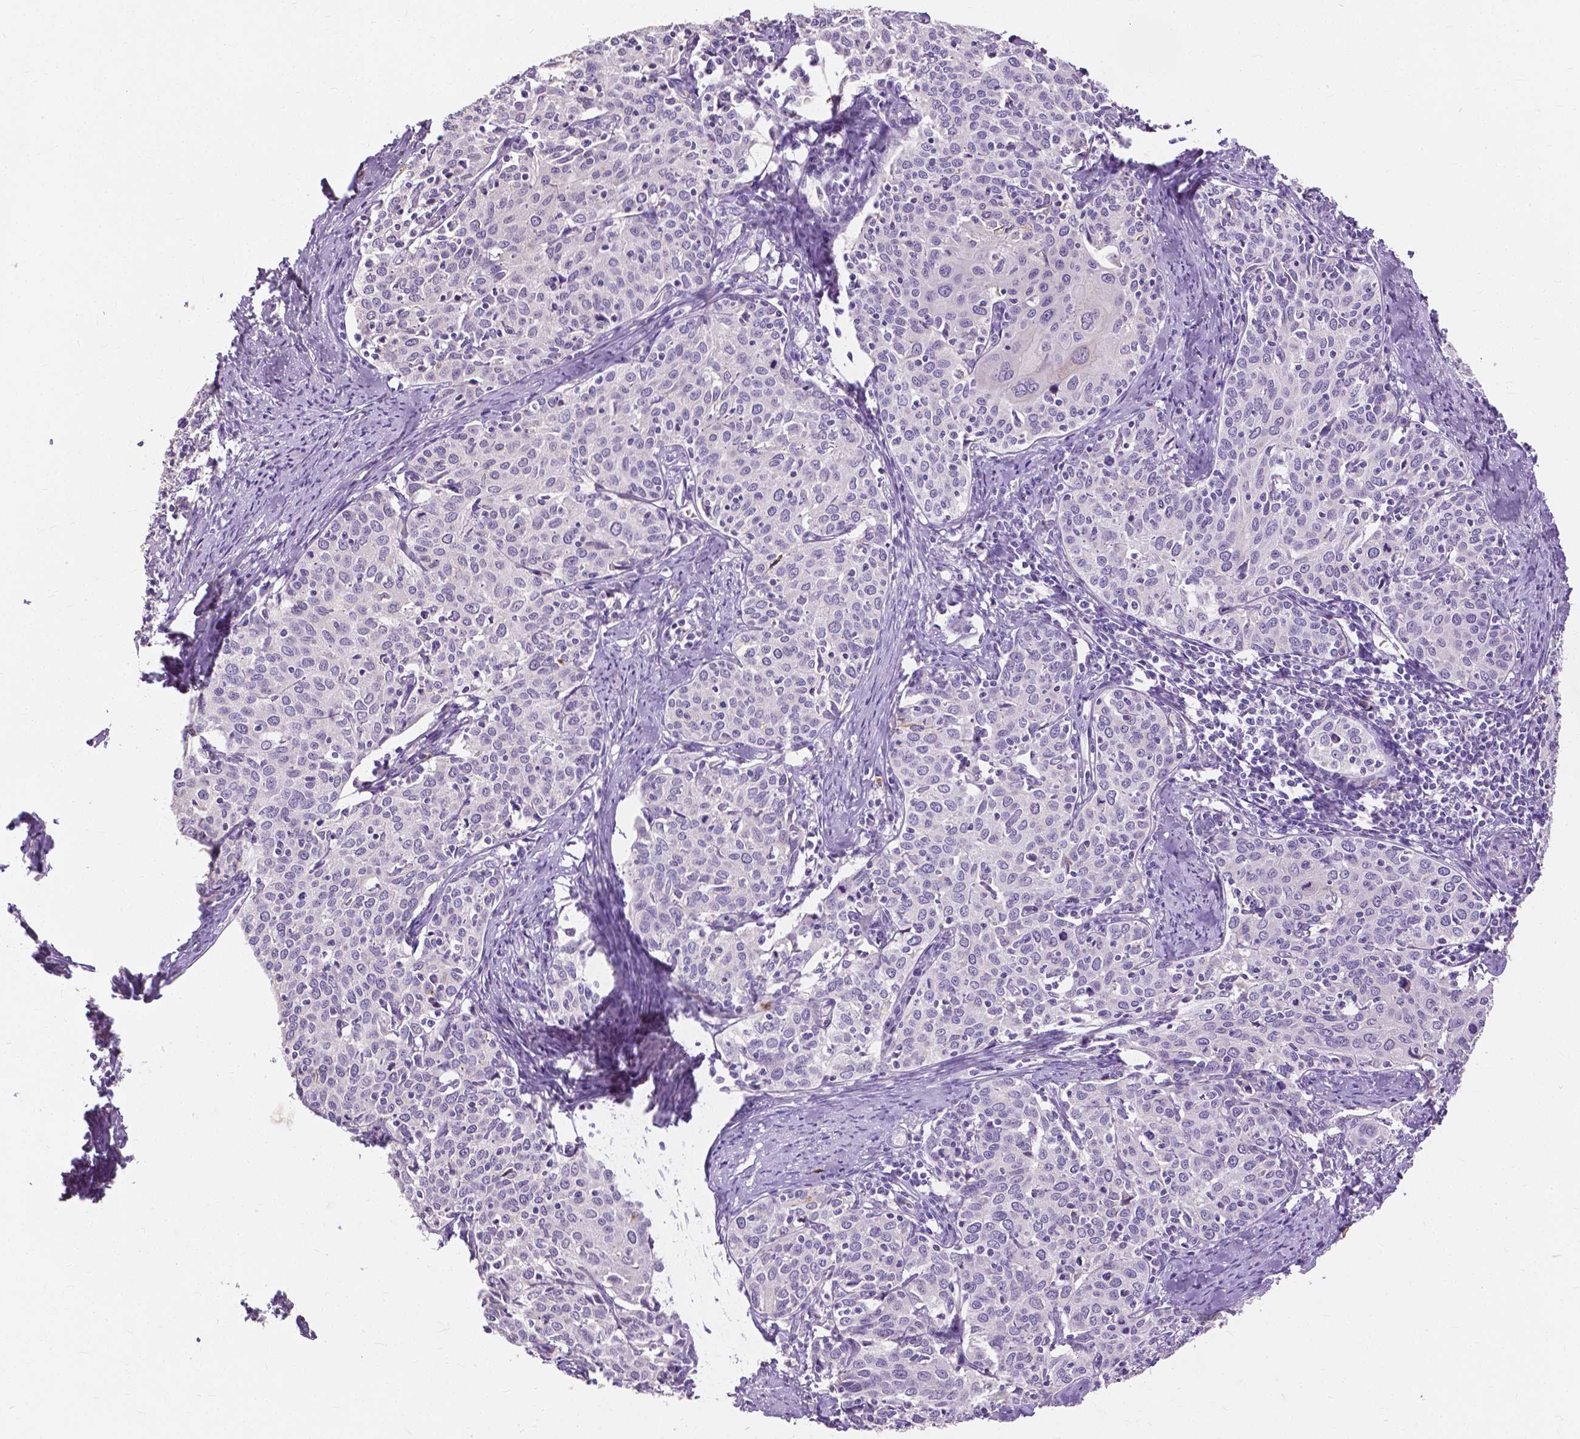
{"staining": {"intensity": "negative", "quantity": "none", "location": "none"}, "tissue": "cervical cancer", "cell_type": "Tumor cells", "image_type": "cancer", "snomed": [{"axis": "morphology", "description": "Squamous cell carcinoma, NOS"}, {"axis": "topography", "description": "Cervix"}], "caption": "Tumor cells are negative for brown protein staining in cervical cancer. (DAB immunohistochemistry (IHC) with hematoxylin counter stain).", "gene": "CXCR2", "patient": {"sex": "female", "age": 62}}